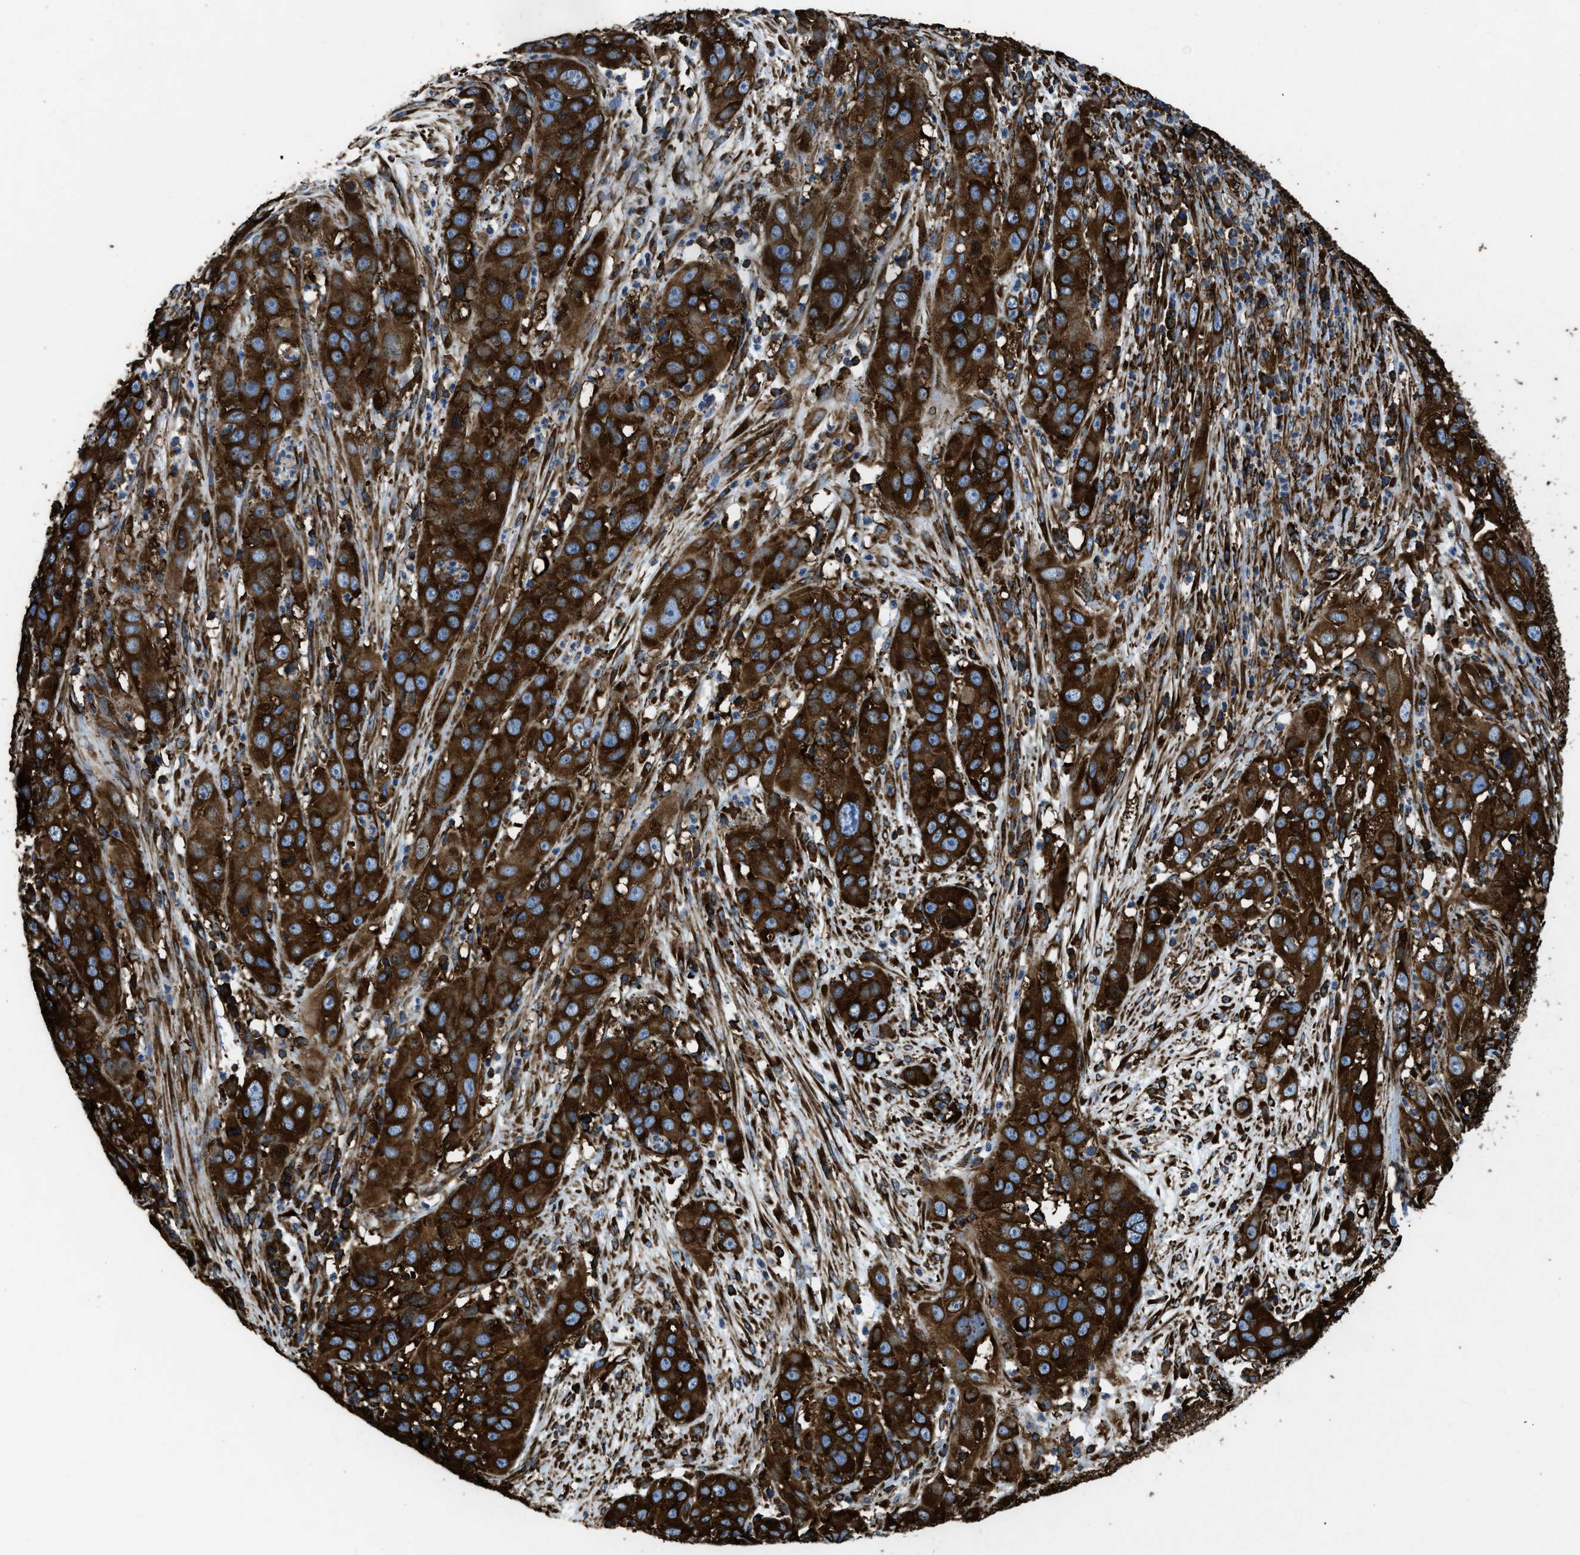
{"staining": {"intensity": "strong", "quantity": ">75%", "location": "cytoplasmic/membranous"}, "tissue": "cervical cancer", "cell_type": "Tumor cells", "image_type": "cancer", "snomed": [{"axis": "morphology", "description": "Squamous cell carcinoma, NOS"}, {"axis": "topography", "description": "Cervix"}], "caption": "Cervical cancer was stained to show a protein in brown. There is high levels of strong cytoplasmic/membranous staining in approximately >75% of tumor cells.", "gene": "CAPRIN1", "patient": {"sex": "female", "age": 32}}